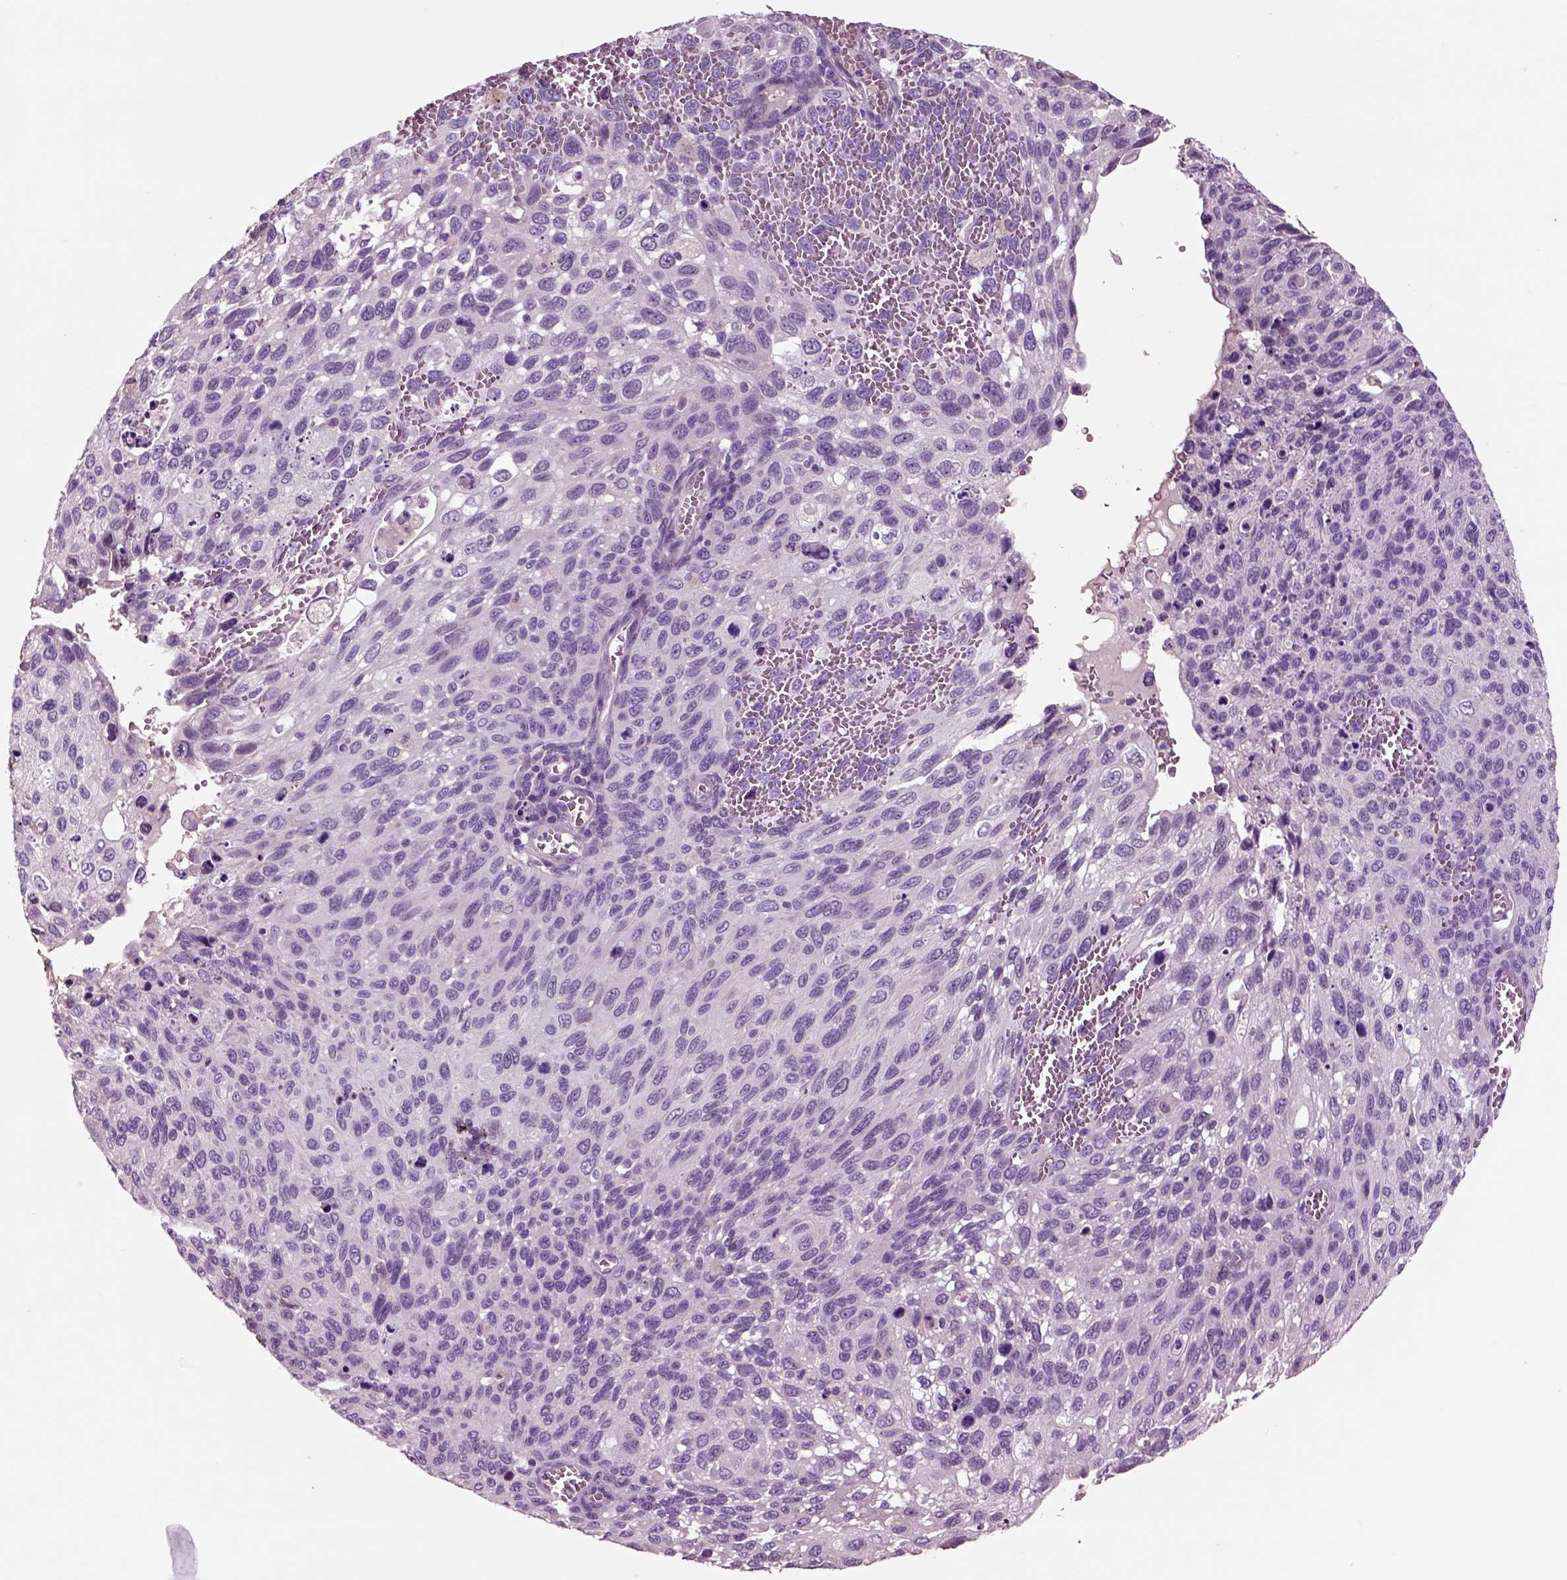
{"staining": {"intensity": "negative", "quantity": "none", "location": "none"}, "tissue": "cervical cancer", "cell_type": "Tumor cells", "image_type": "cancer", "snomed": [{"axis": "morphology", "description": "Squamous cell carcinoma, NOS"}, {"axis": "topography", "description": "Cervix"}], "caption": "IHC image of cervical cancer (squamous cell carcinoma) stained for a protein (brown), which demonstrates no staining in tumor cells.", "gene": "CHGB", "patient": {"sex": "female", "age": 70}}